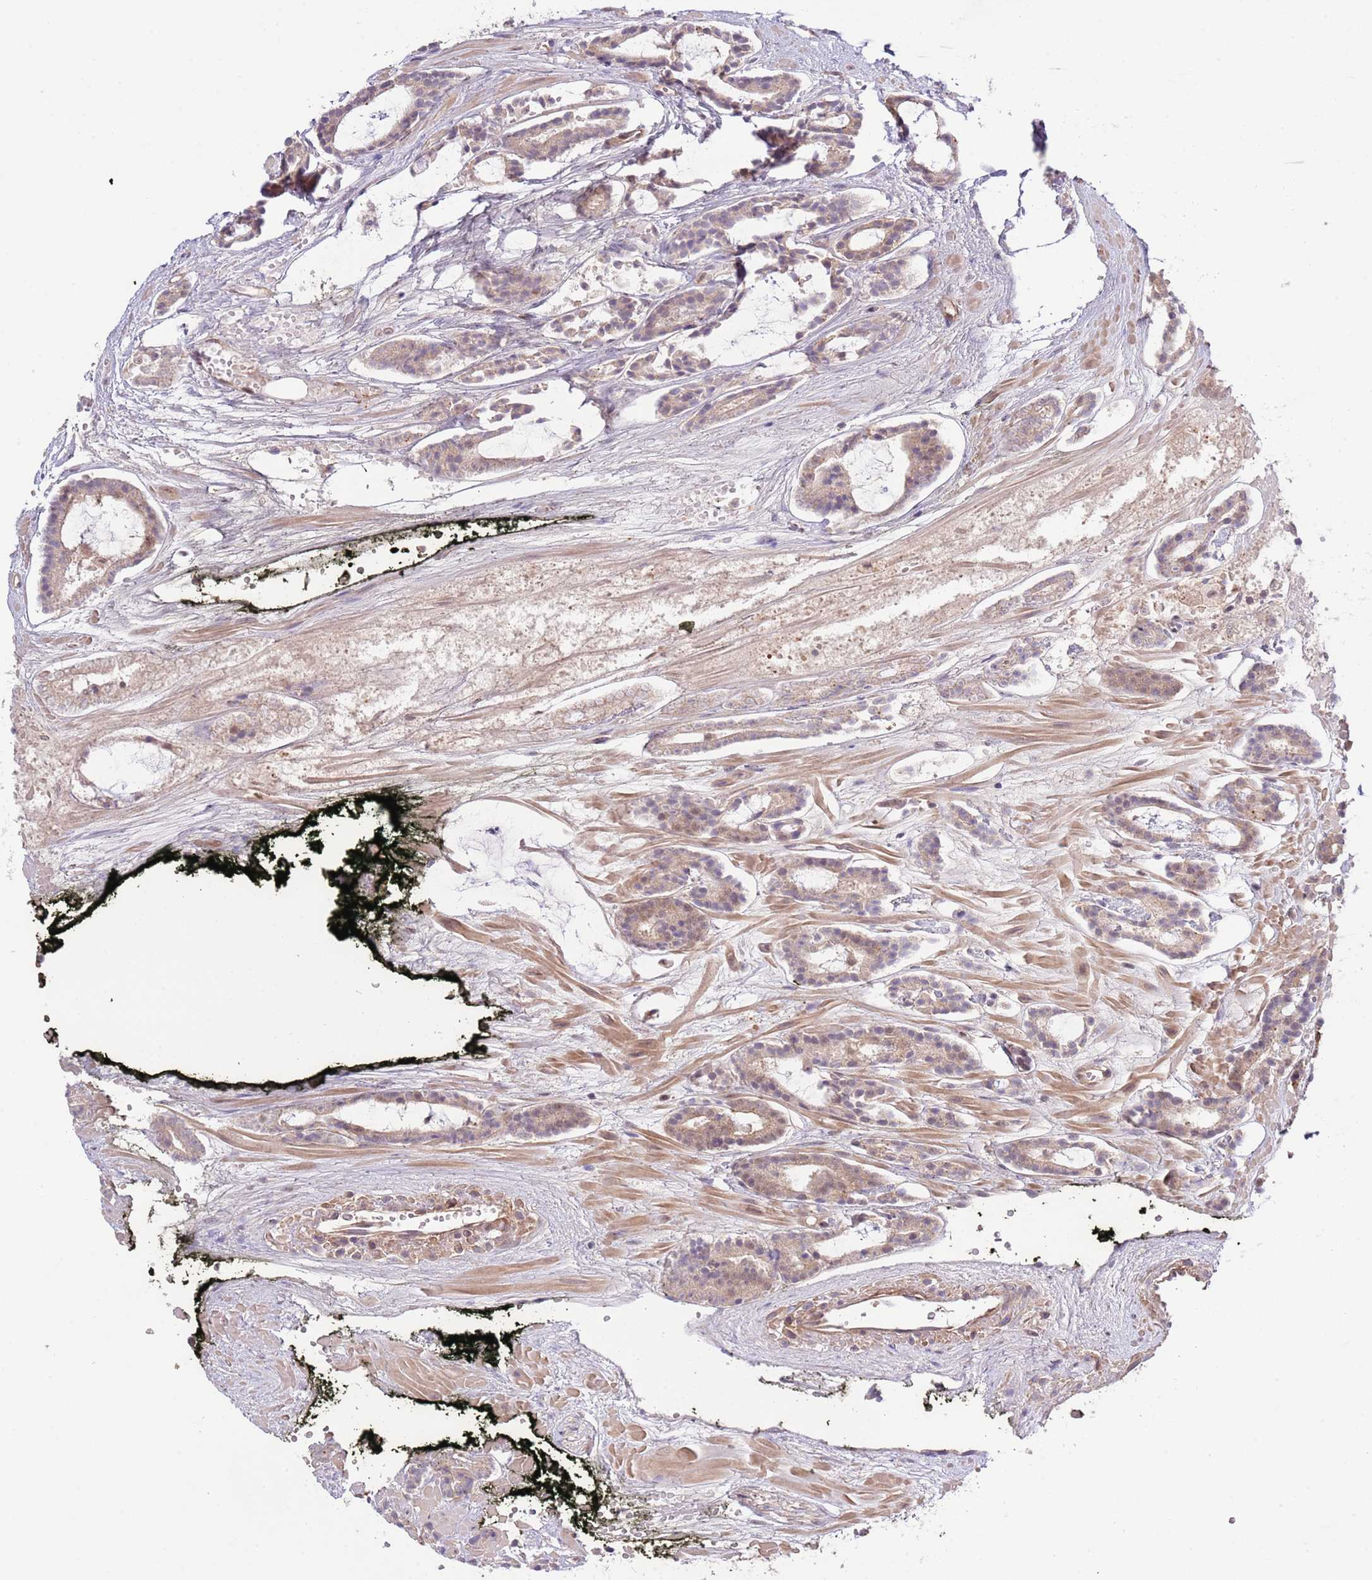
{"staining": {"intensity": "weak", "quantity": "25%-75%", "location": "cytoplasmic/membranous"}, "tissue": "prostate cancer", "cell_type": "Tumor cells", "image_type": "cancer", "snomed": [{"axis": "morphology", "description": "Adenocarcinoma, High grade"}, {"axis": "topography", "description": "Prostate"}], "caption": "This is a micrograph of immunohistochemistry (IHC) staining of prostate cancer (adenocarcinoma (high-grade)), which shows weak expression in the cytoplasmic/membranous of tumor cells.", "gene": "PRR16", "patient": {"sex": "male", "age": 71}}